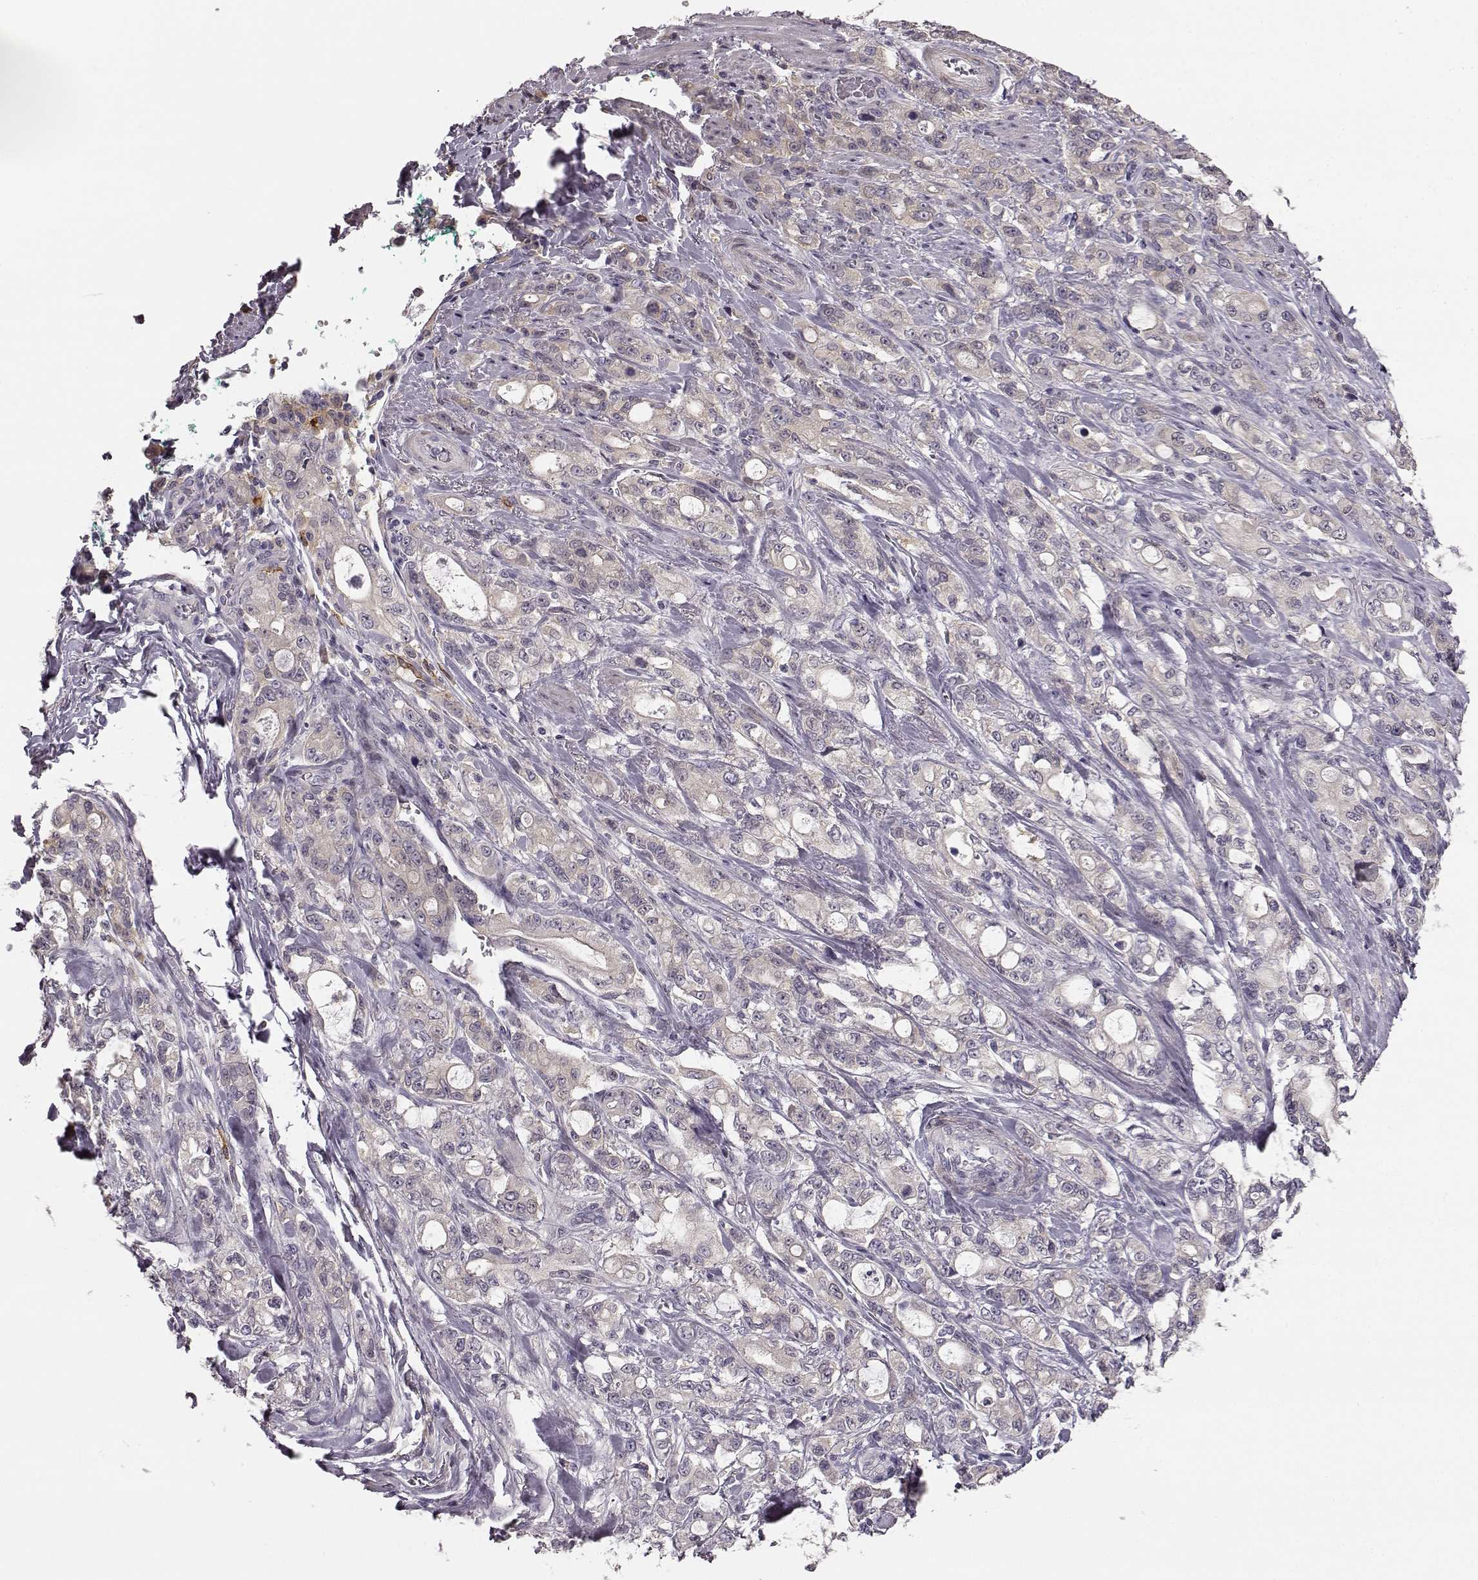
{"staining": {"intensity": "negative", "quantity": "none", "location": "none"}, "tissue": "stomach cancer", "cell_type": "Tumor cells", "image_type": "cancer", "snomed": [{"axis": "morphology", "description": "Adenocarcinoma, NOS"}, {"axis": "topography", "description": "Stomach"}], "caption": "IHC photomicrograph of neoplastic tissue: stomach adenocarcinoma stained with DAB (3,3'-diaminobenzidine) displays no significant protein staining in tumor cells.", "gene": "GPR50", "patient": {"sex": "male", "age": 63}}